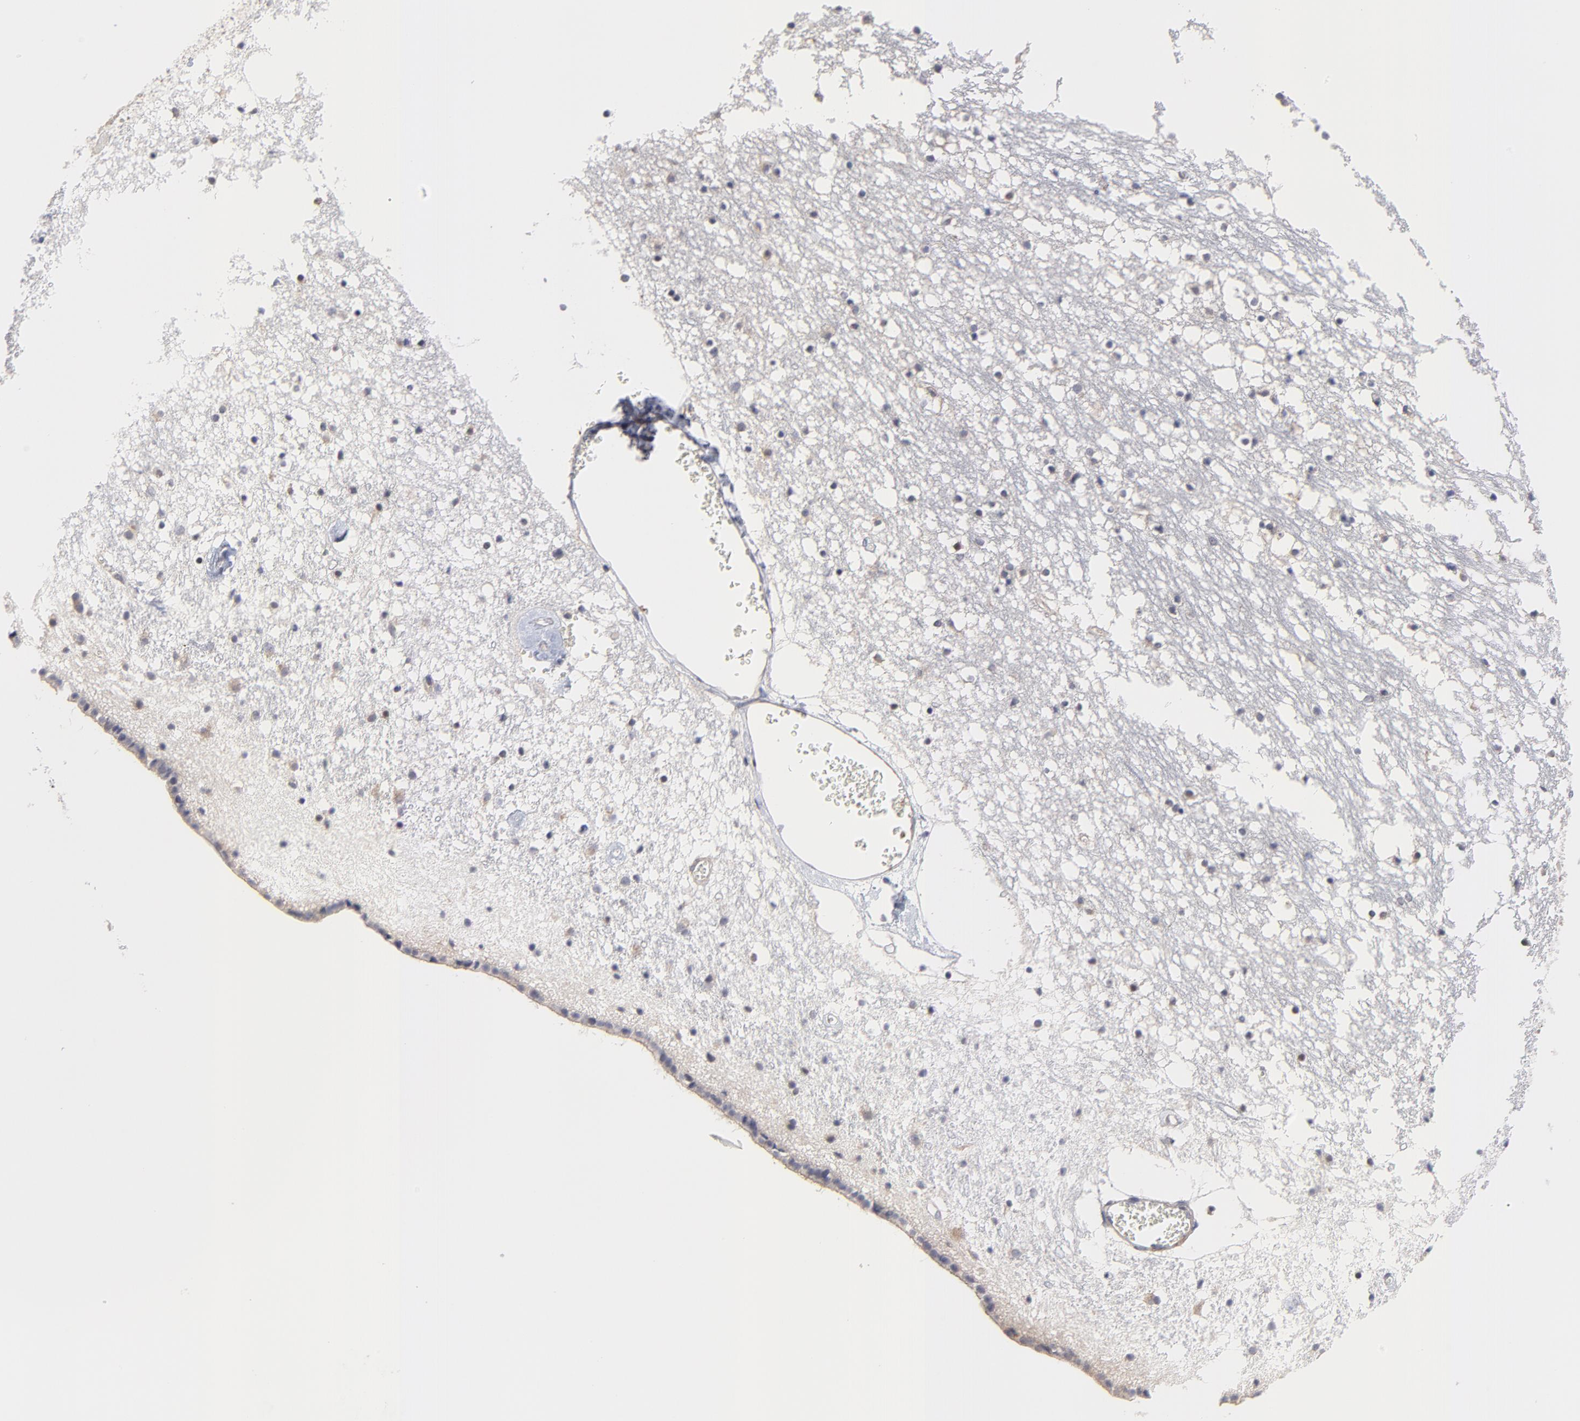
{"staining": {"intensity": "negative", "quantity": "none", "location": "none"}, "tissue": "caudate", "cell_type": "Glial cells", "image_type": "normal", "snomed": [{"axis": "morphology", "description": "Normal tissue, NOS"}, {"axis": "topography", "description": "Lateral ventricle wall"}], "caption": "Glial cells are negative for protein expression in normal human caudate. The staining was performed using DAB (3,3'-diaminobenzidine) to visualize the protein expression in brown, while the nuclei were stained in blue with hematoxylin (Magnification: 20x).", "gene": "ZNF157", "patient": {"sex": "male", "age": 45}}